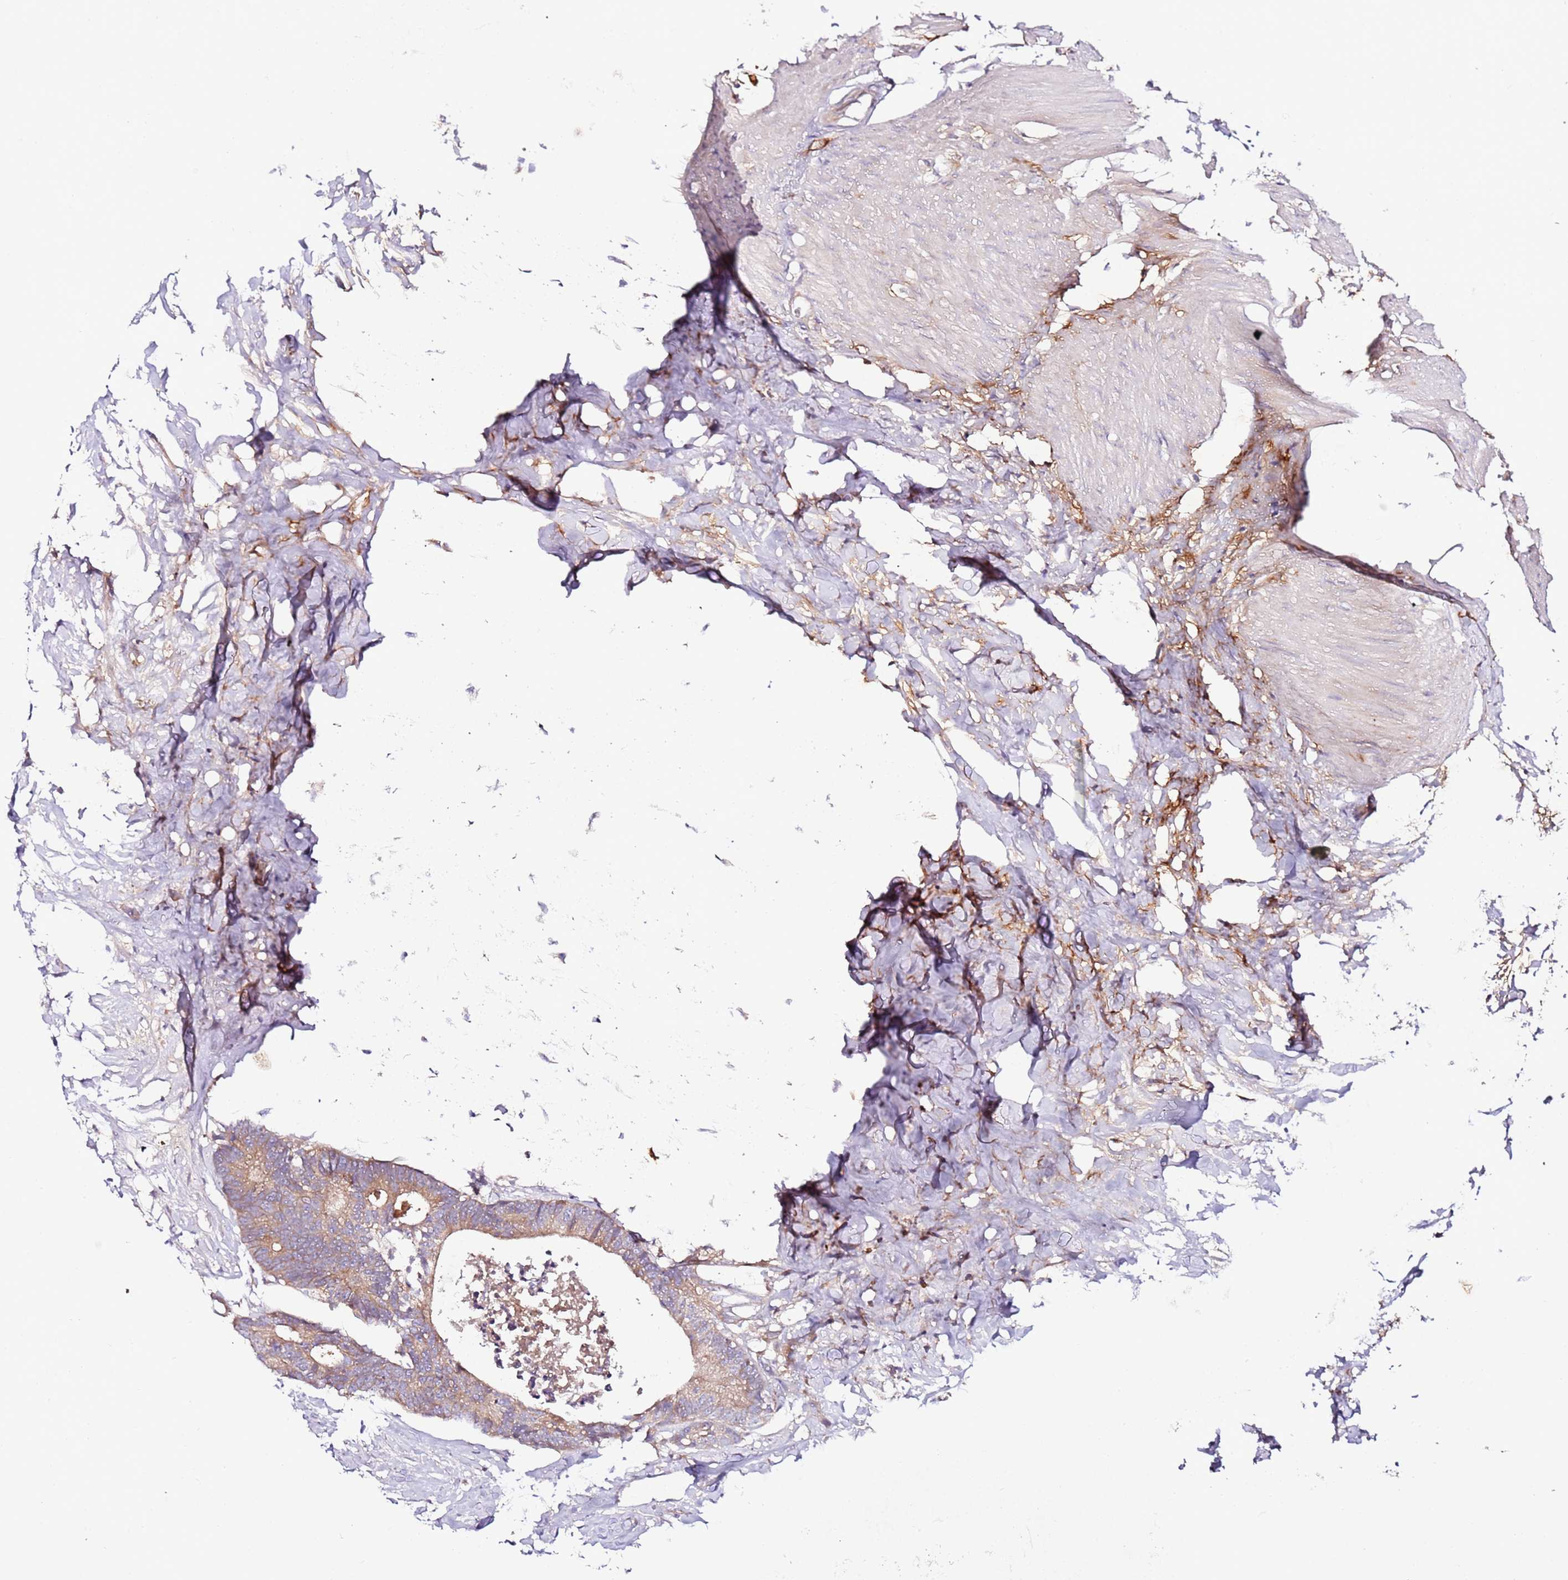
{"staining": {"intensity": "moderate", "quantity": ">75%", "location": "cytoplasmic/membranous"}, "tissue": "colorectal cancer", "cell_type": "Tumor cells", "image_type": "cancer", "snomed": [{"axis": "morphology", "description": "Adenocarcinoma, NOS"}, {"axis": "topography", "description": "Colon"}], "caption": "IHC micrograph of neoplastic tissue: human colorectal cancer (adenocarcinoma) stained using IHC shows medium levels of moderate protein expression localized specifically in the cytoplasmic/membranous of tumor cells, appearing as a cytoplasmic/membranous brown color.", "gene": "FLVCR1", "patient": {"sex": "female", "age": 57}}